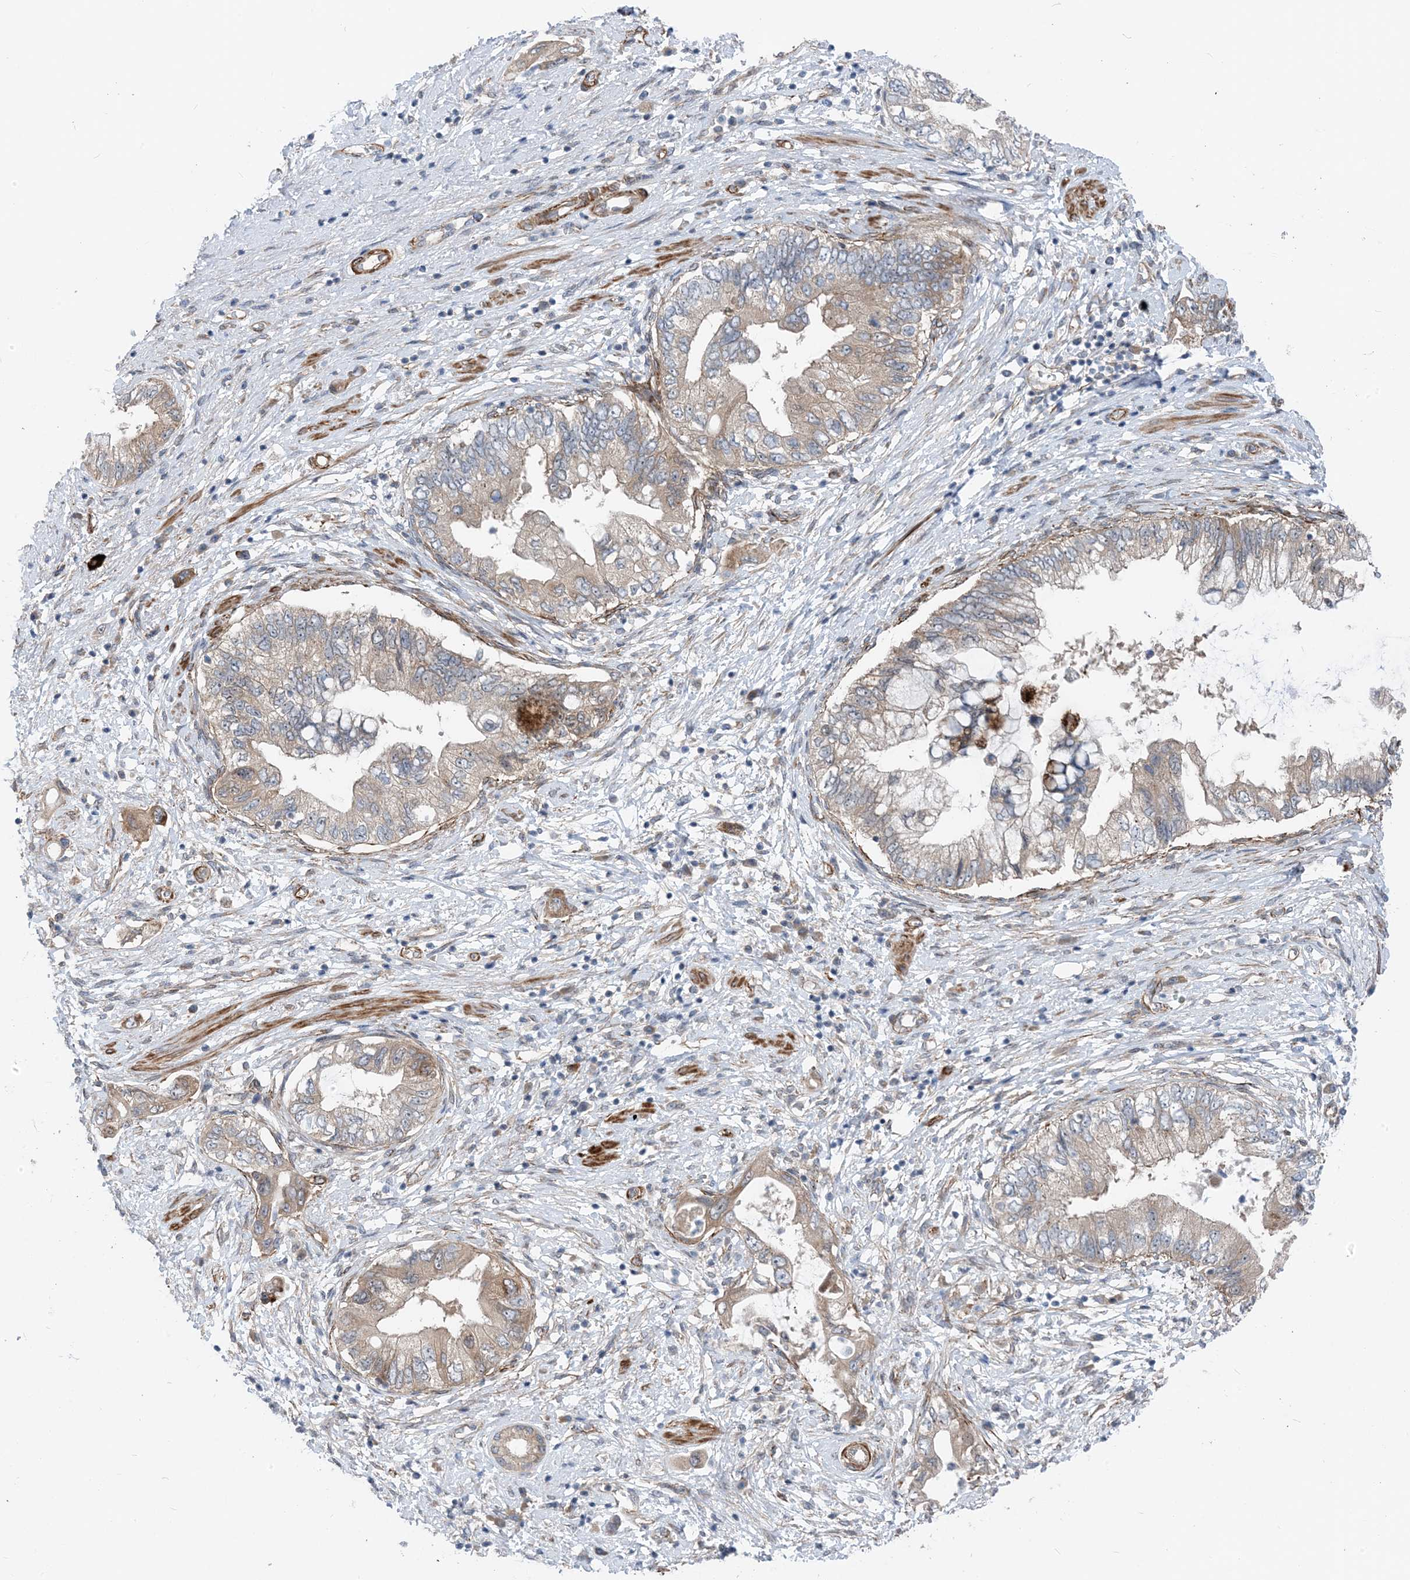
{"staining": {"intensity": "weak", "quantity": "25%-75%", "location": "cytoplasmic/membranous"}, "tissue": "pancreatic cancer", "cell_type": "Tumor cells", "image_type": "cancer", "snomed": [{"axis": "morphology", "description": "Adenocarcinoma, NOS"}, {"axis": "topography", "description": "Pancreas"}], "caption": "A low amount of weak cytoplasmic/membranous staining is identified in about 25%-75% of tumor cells in adenocarcinoma (pancreatic) tissue.", "gene": "PLEKHA3", "patient": {"sex": "female", "age": 73}}